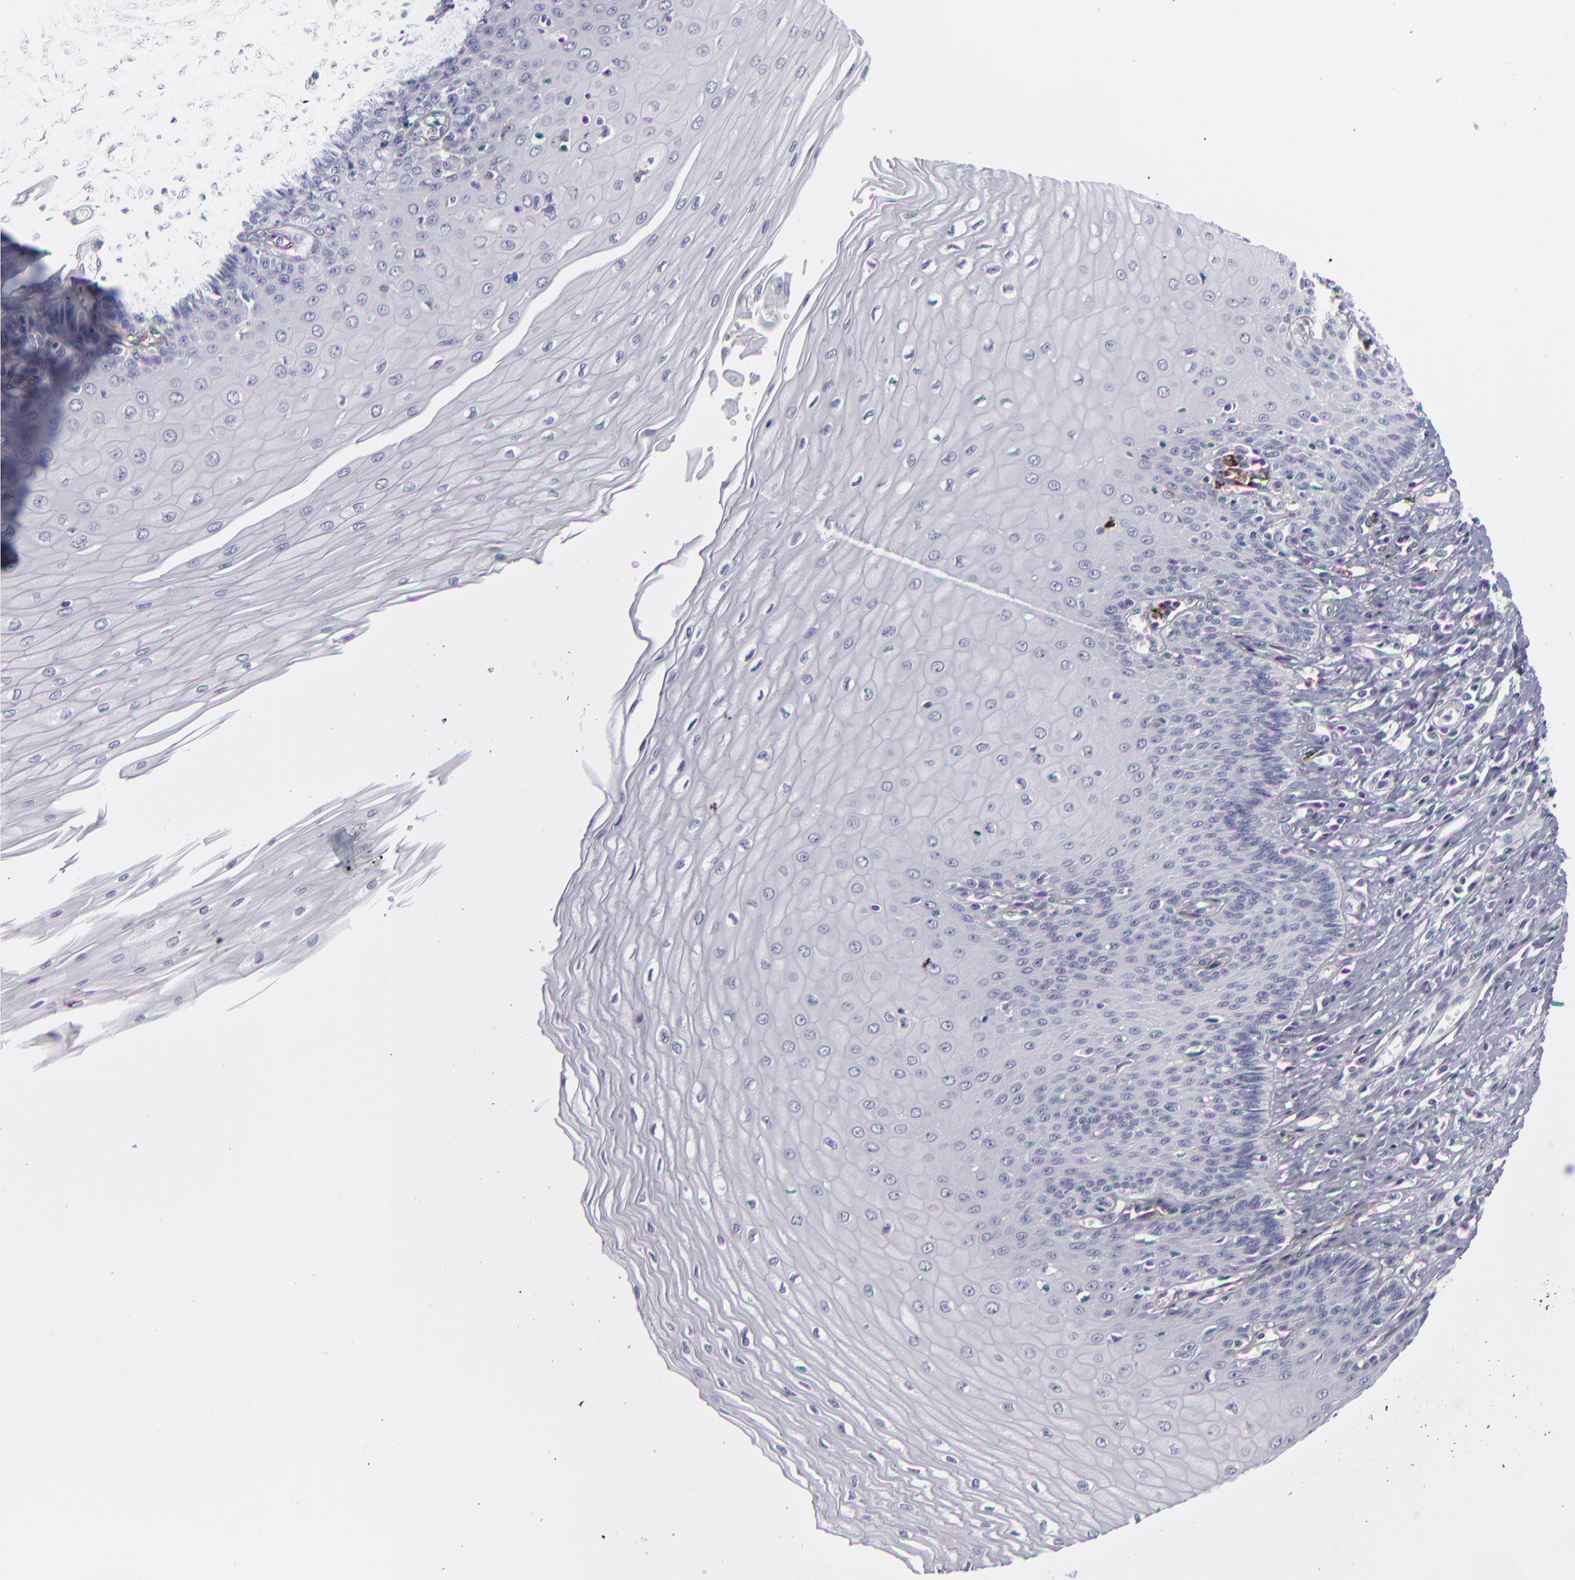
{"staining": {"intensity": "negative", "quantity": "none", "location": "none"}, "tissue": "esophagus", "cell_type": "Squamous epithelial cells", "image_type": "normal", "snomed": [{"axis": "morphology", "description": "Normal tissue, NOS"}, {"axis": "topography", "description": "Esophagus"}], "caption": "DAB (3,3'-diaminobenzidine) immunohistochemical staining of unremarkable human esophagus demonstrates no significant staining in squamous epithelial cells.", "gene": "ANPEP", "patient": {"sex": "male", "age": 70}}